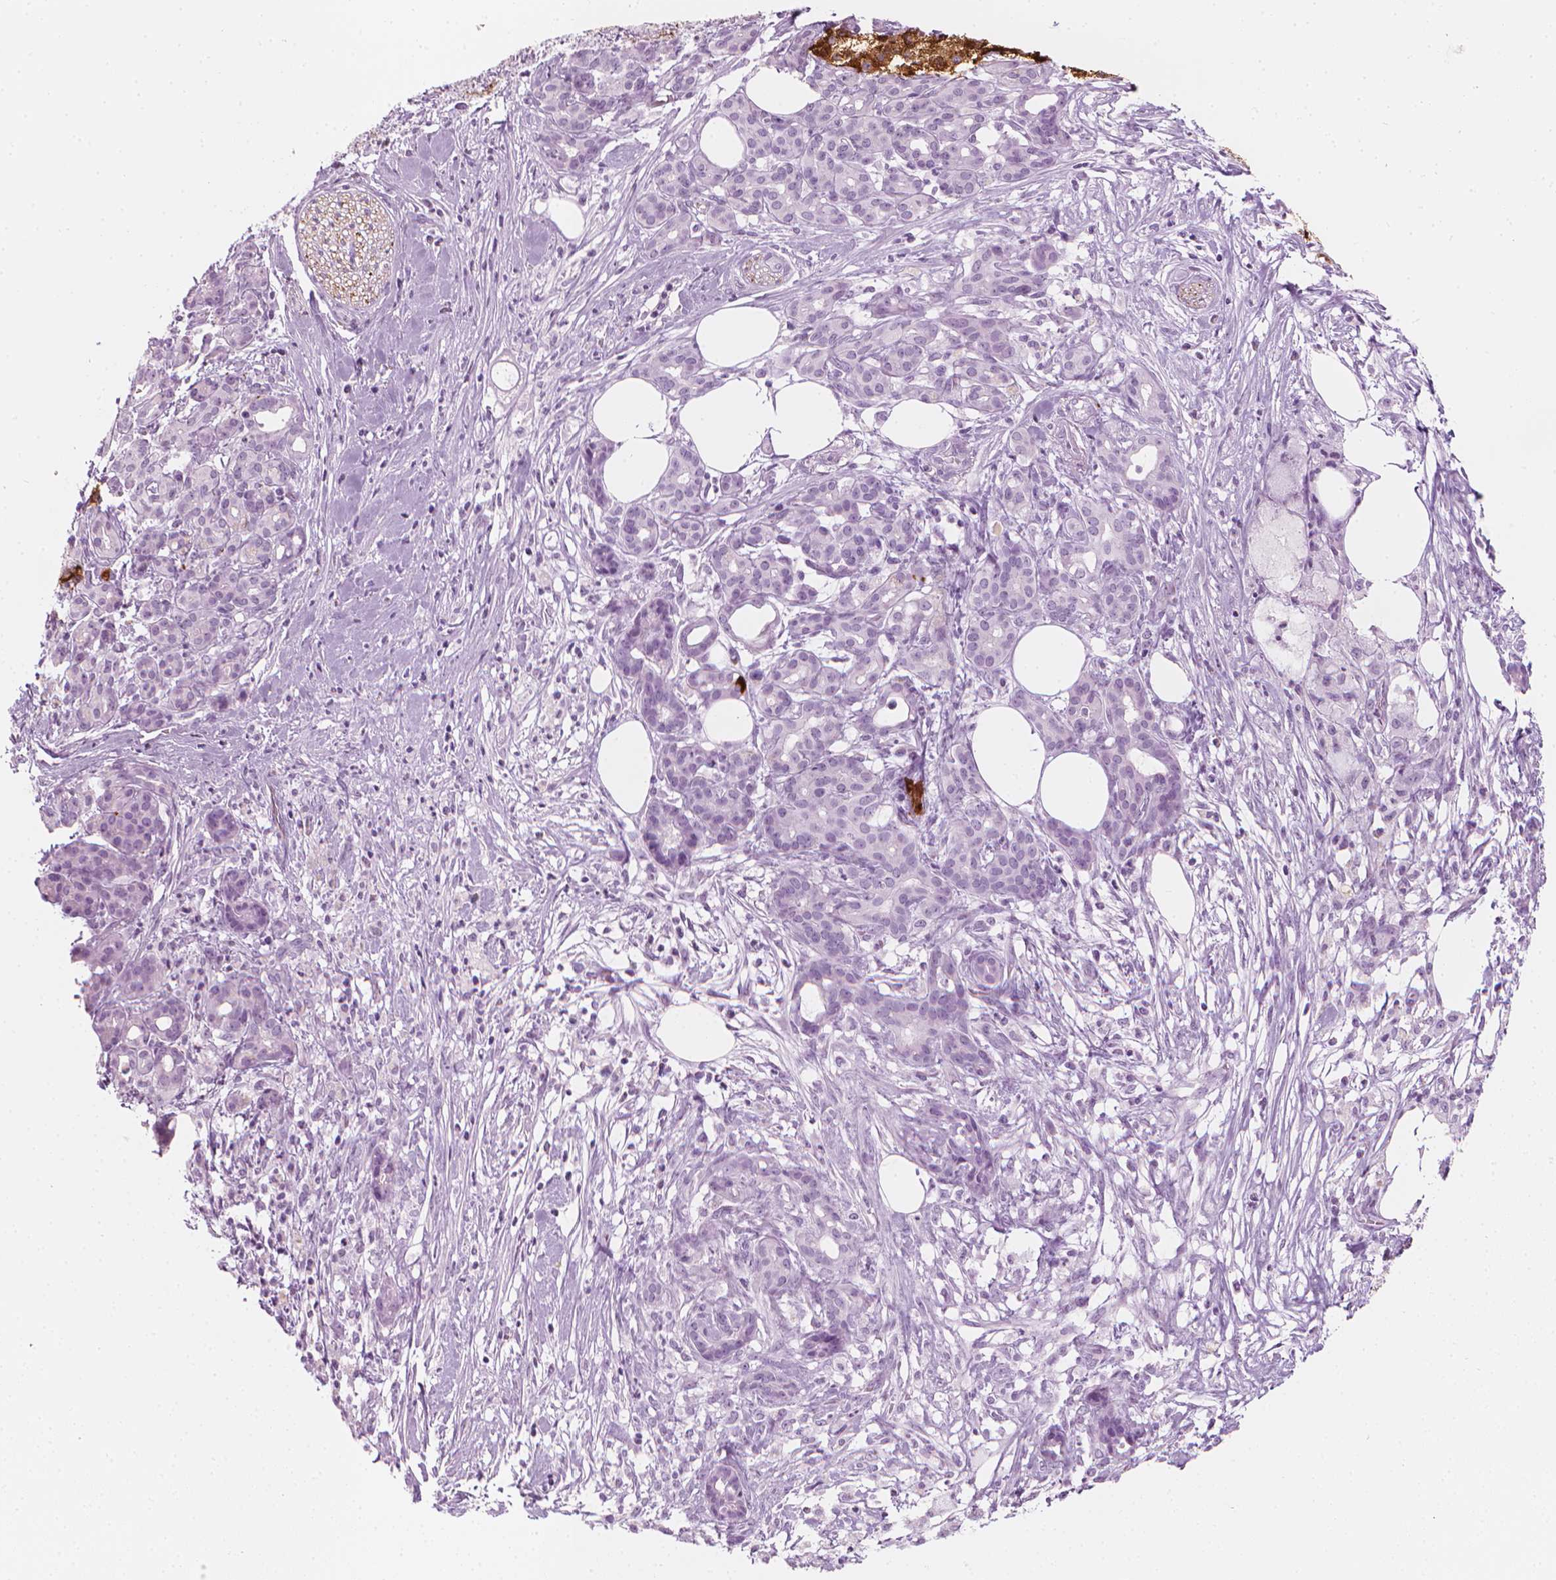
{"staining": {"intensity": "negative", "quantity": "none", "location": "none"}, "tissue": "pancreatic cancer", "cell_type": "Tumor cells", "image_type": "cancer", "snomed": [{"axis": "morphology", "description": "Adenocarcinoma, NOS"}, {"axis": "topography", "description": "Pancreas"}], "caption": "High power microscopy micrograph of an IHC photomicrograph of pancreatic cancer, revealing no significant staining in tumor cells.", "gene": "SCG3", "patient": {"sex": "female", "age": 66}}